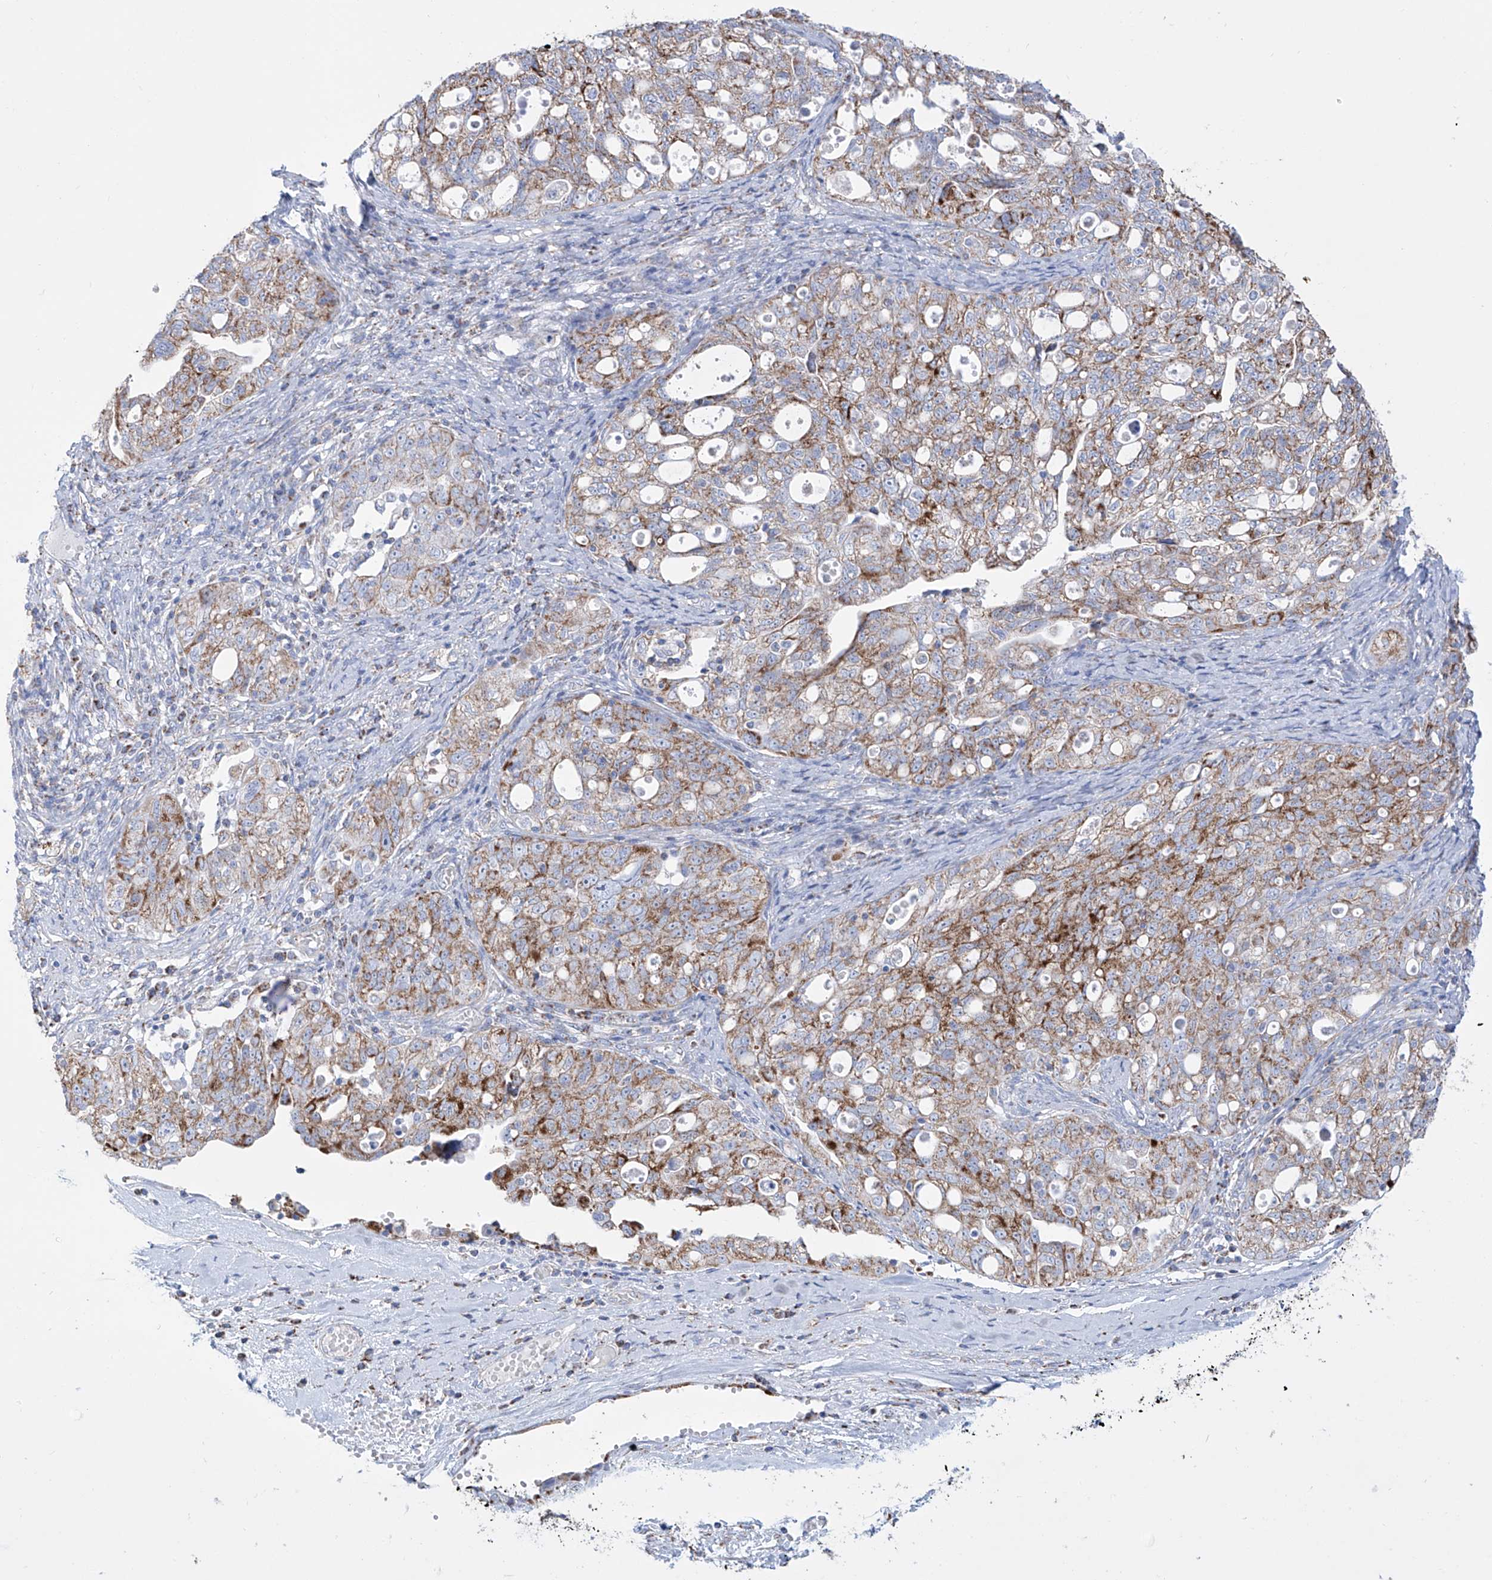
{"staining": {"intensity": "strong", "quantity": "25%-75%", "location": "cytoplasmic/membranous"}, "tissue": "ovarian cancer", "cell_type": "Tumor cells", "image_type": "cancer", "snomed": [{"axis": "morphology", "description": "Carcinoma, NOS"}, {"axis": "morphology", "description": "Cystadenocarcinoma, serous, NOS"}, {"axis": "topography", "description": "Ovary"}], "caption": "This micrograph demonstrates IHC staining of carcinoma (ovarian), with high strong cytoplasmic/membranous expression in approximately 25%-75% of tumor cells.", "gene": "ALDH6A1", "patient": {"sex": "female", "age": 69}}